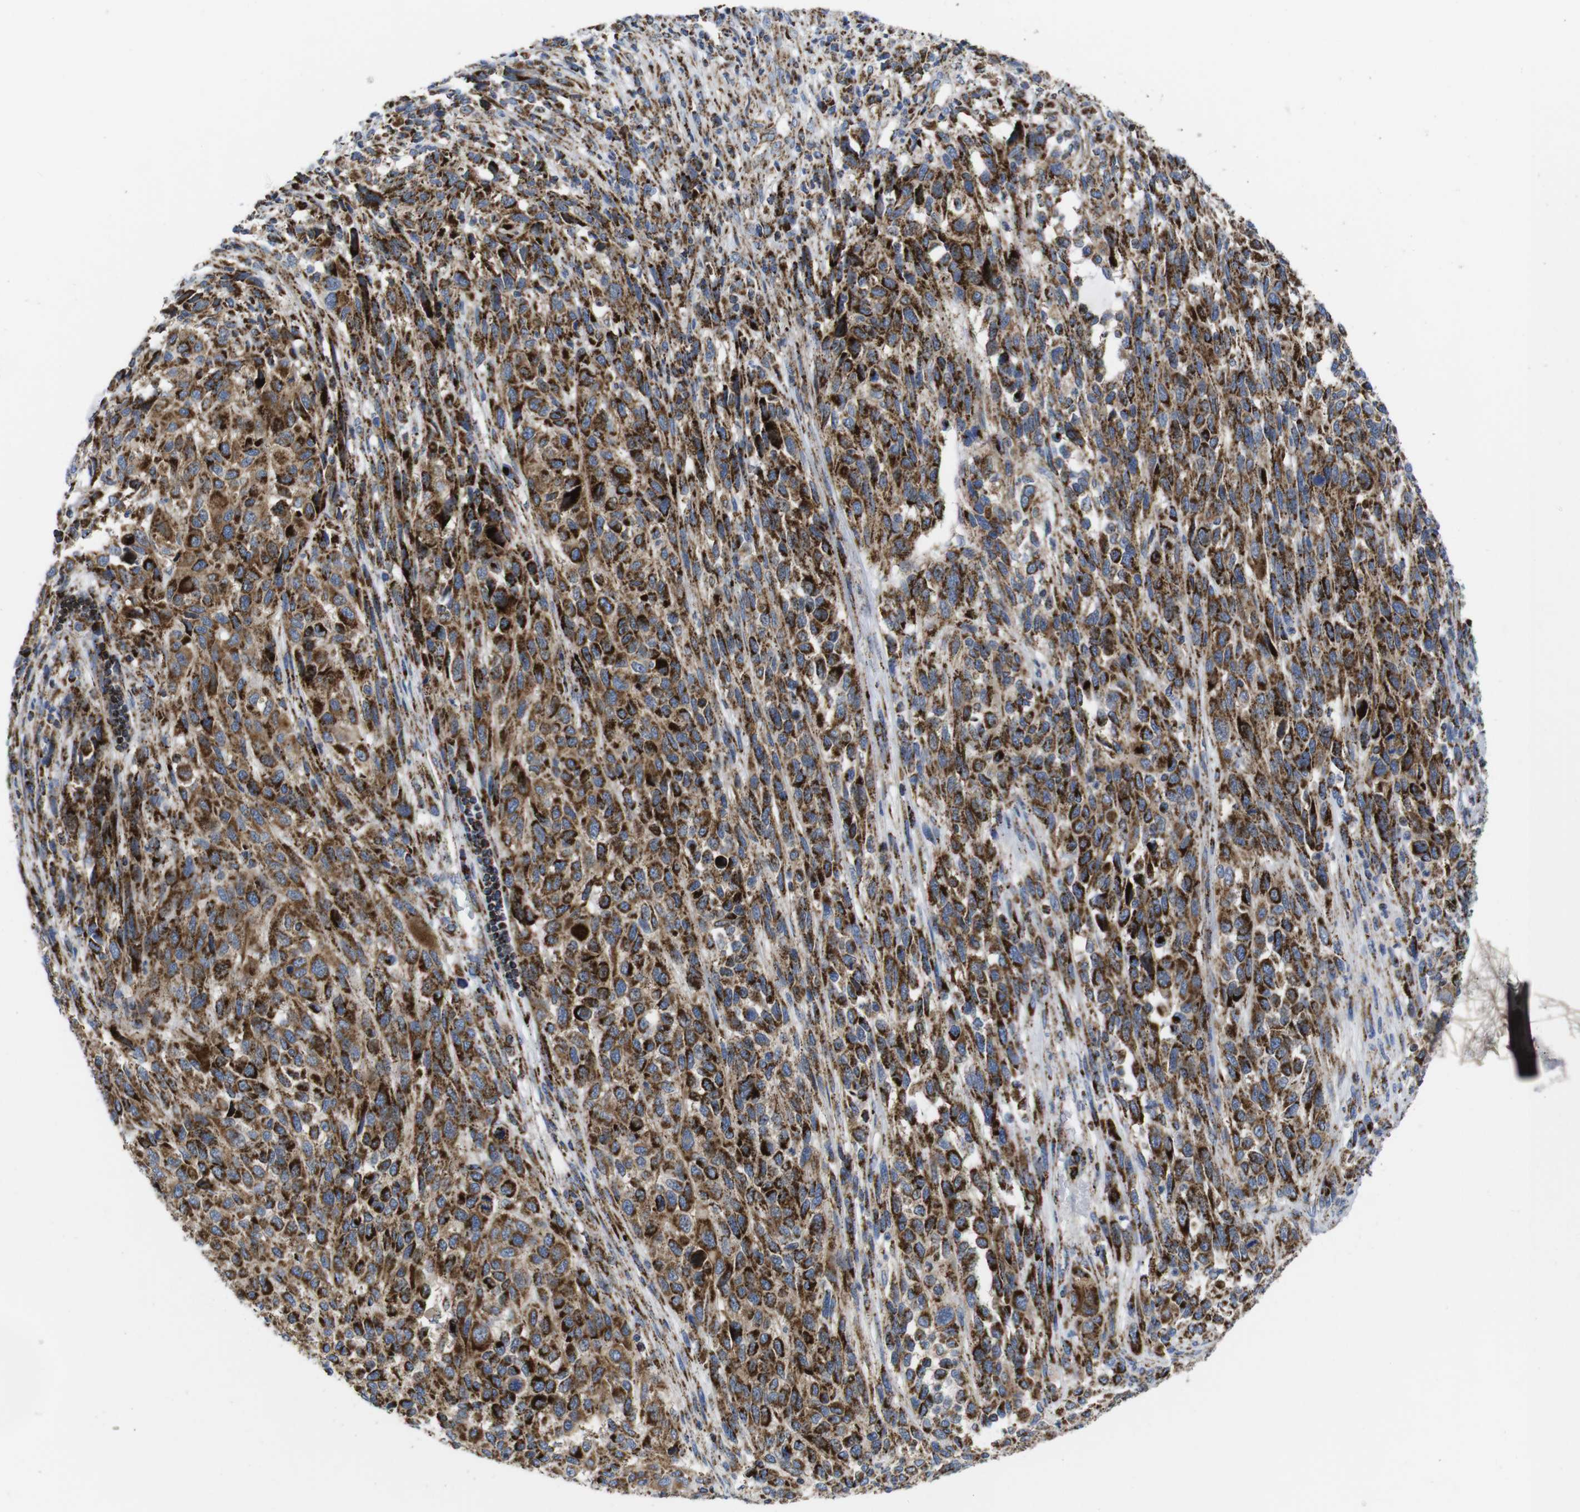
{"staining": {"intensity": "strong", "quantity": ">75%", "location": "cytoplasmic/membranous"}, "tissue": "melanoma", "cell_type": "Tumor cells", "image_type": "cancer", "snomed": [{"axis": "morphology", "description": "Malignant melanoma, Metastatic site"}, {"axis": "topography", "description": "Lymph node"}], "caption": "The photomicrograph exhibits staining of malignant melanoma (metastatic site), revealing strong cytoplasmic/membranous protein staining (brown color) within tumor cells.", "gene": "TMEM192", "patient": {"sex": "male", "age": 61}}